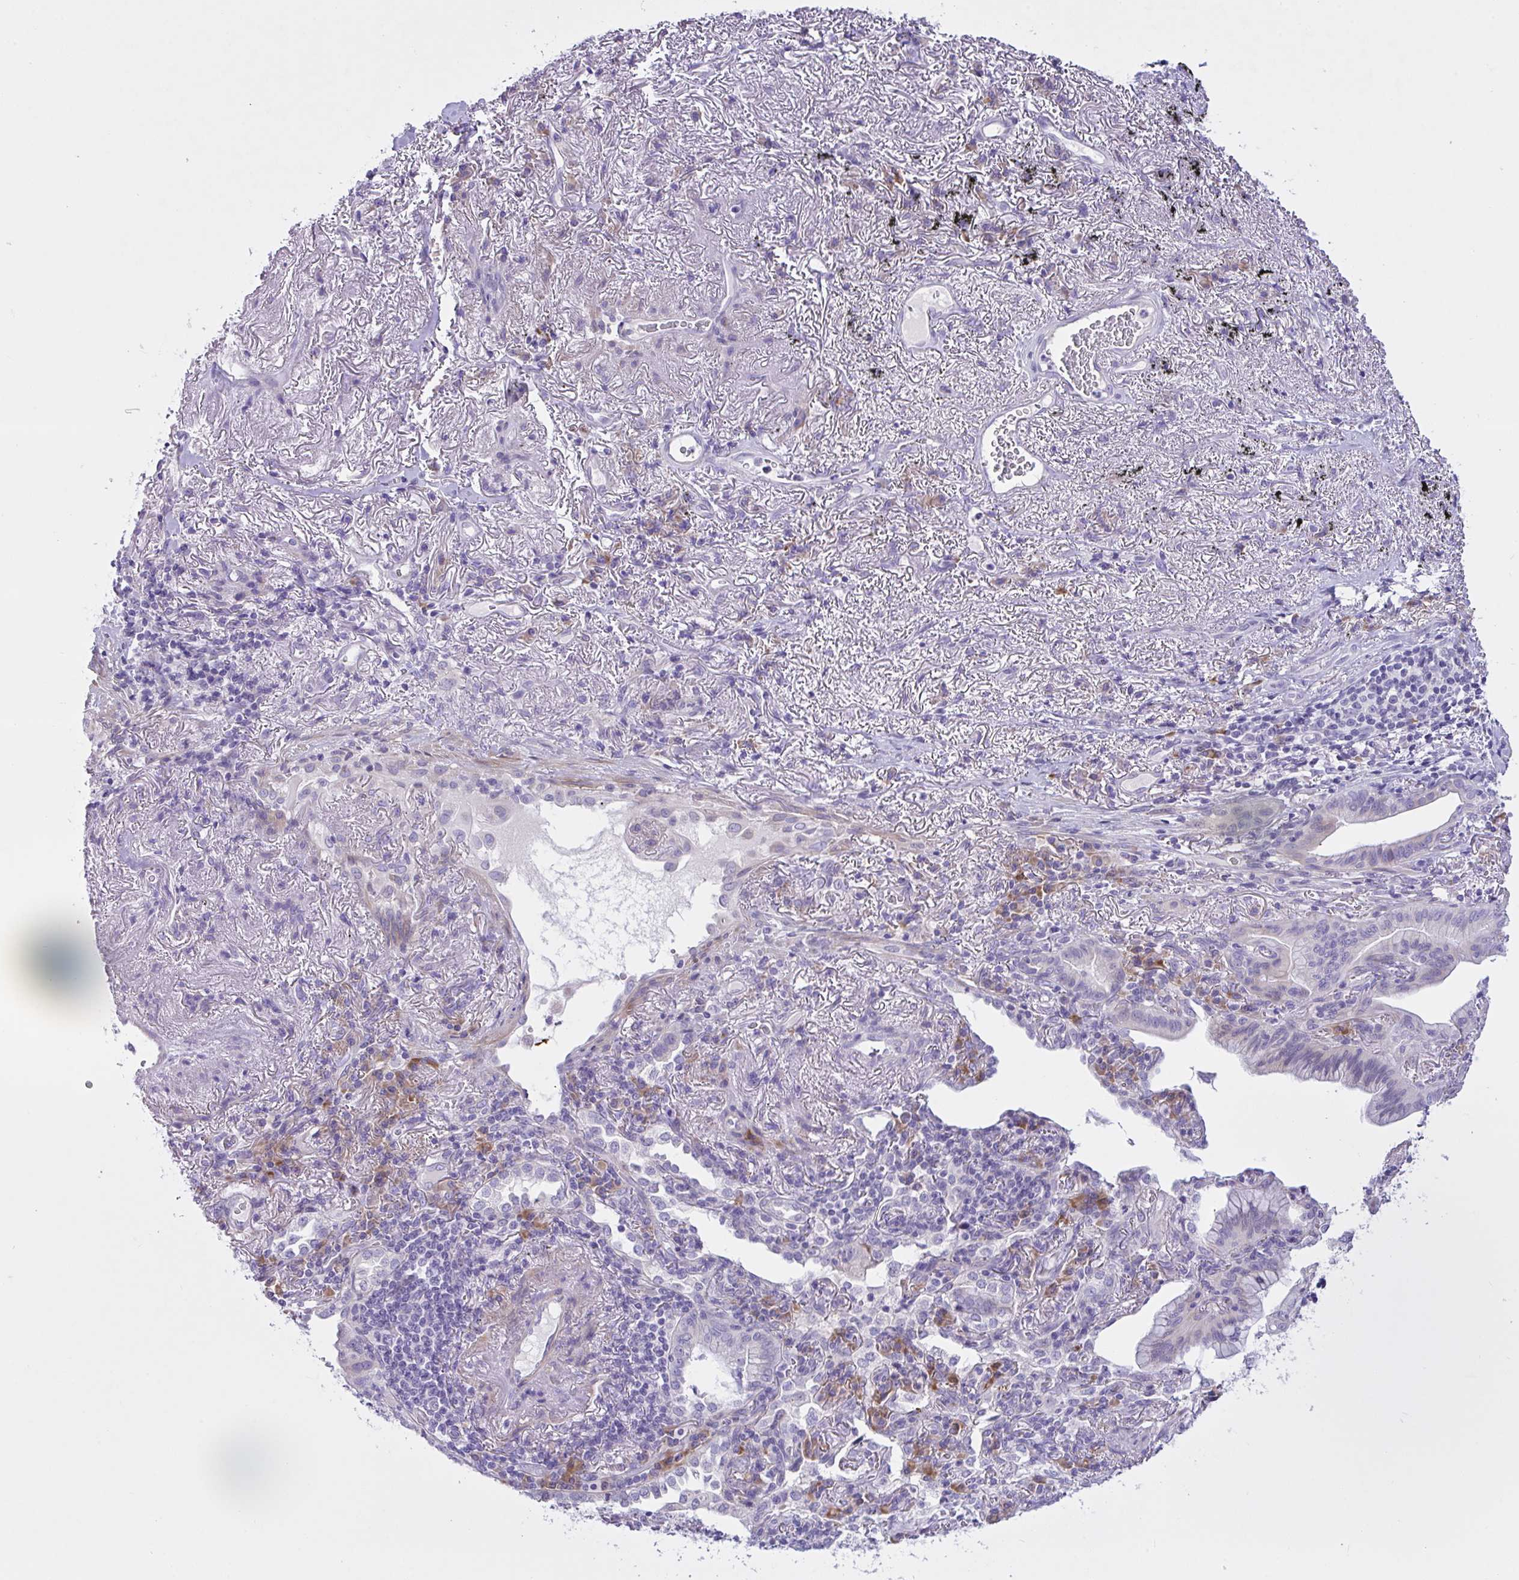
{"staining": {"intensity": "negative", "quantity": "none", "location": "none"}, "tissue": "lung cancer", "cell_type": "Tumor cells", "image_type": "cancer", "snomed": [{"axis": "morphology", "description": "Adenocarcinoma, NOS"}, {"axis": "topography", "description": "Lung"}], "caption": "Protein analysis of lung cancer (adenocarcinoma) shows no significant staining in tumor cells.", "gene": "FAM86B1", "patient": {"sex": "male", "age": 77}}